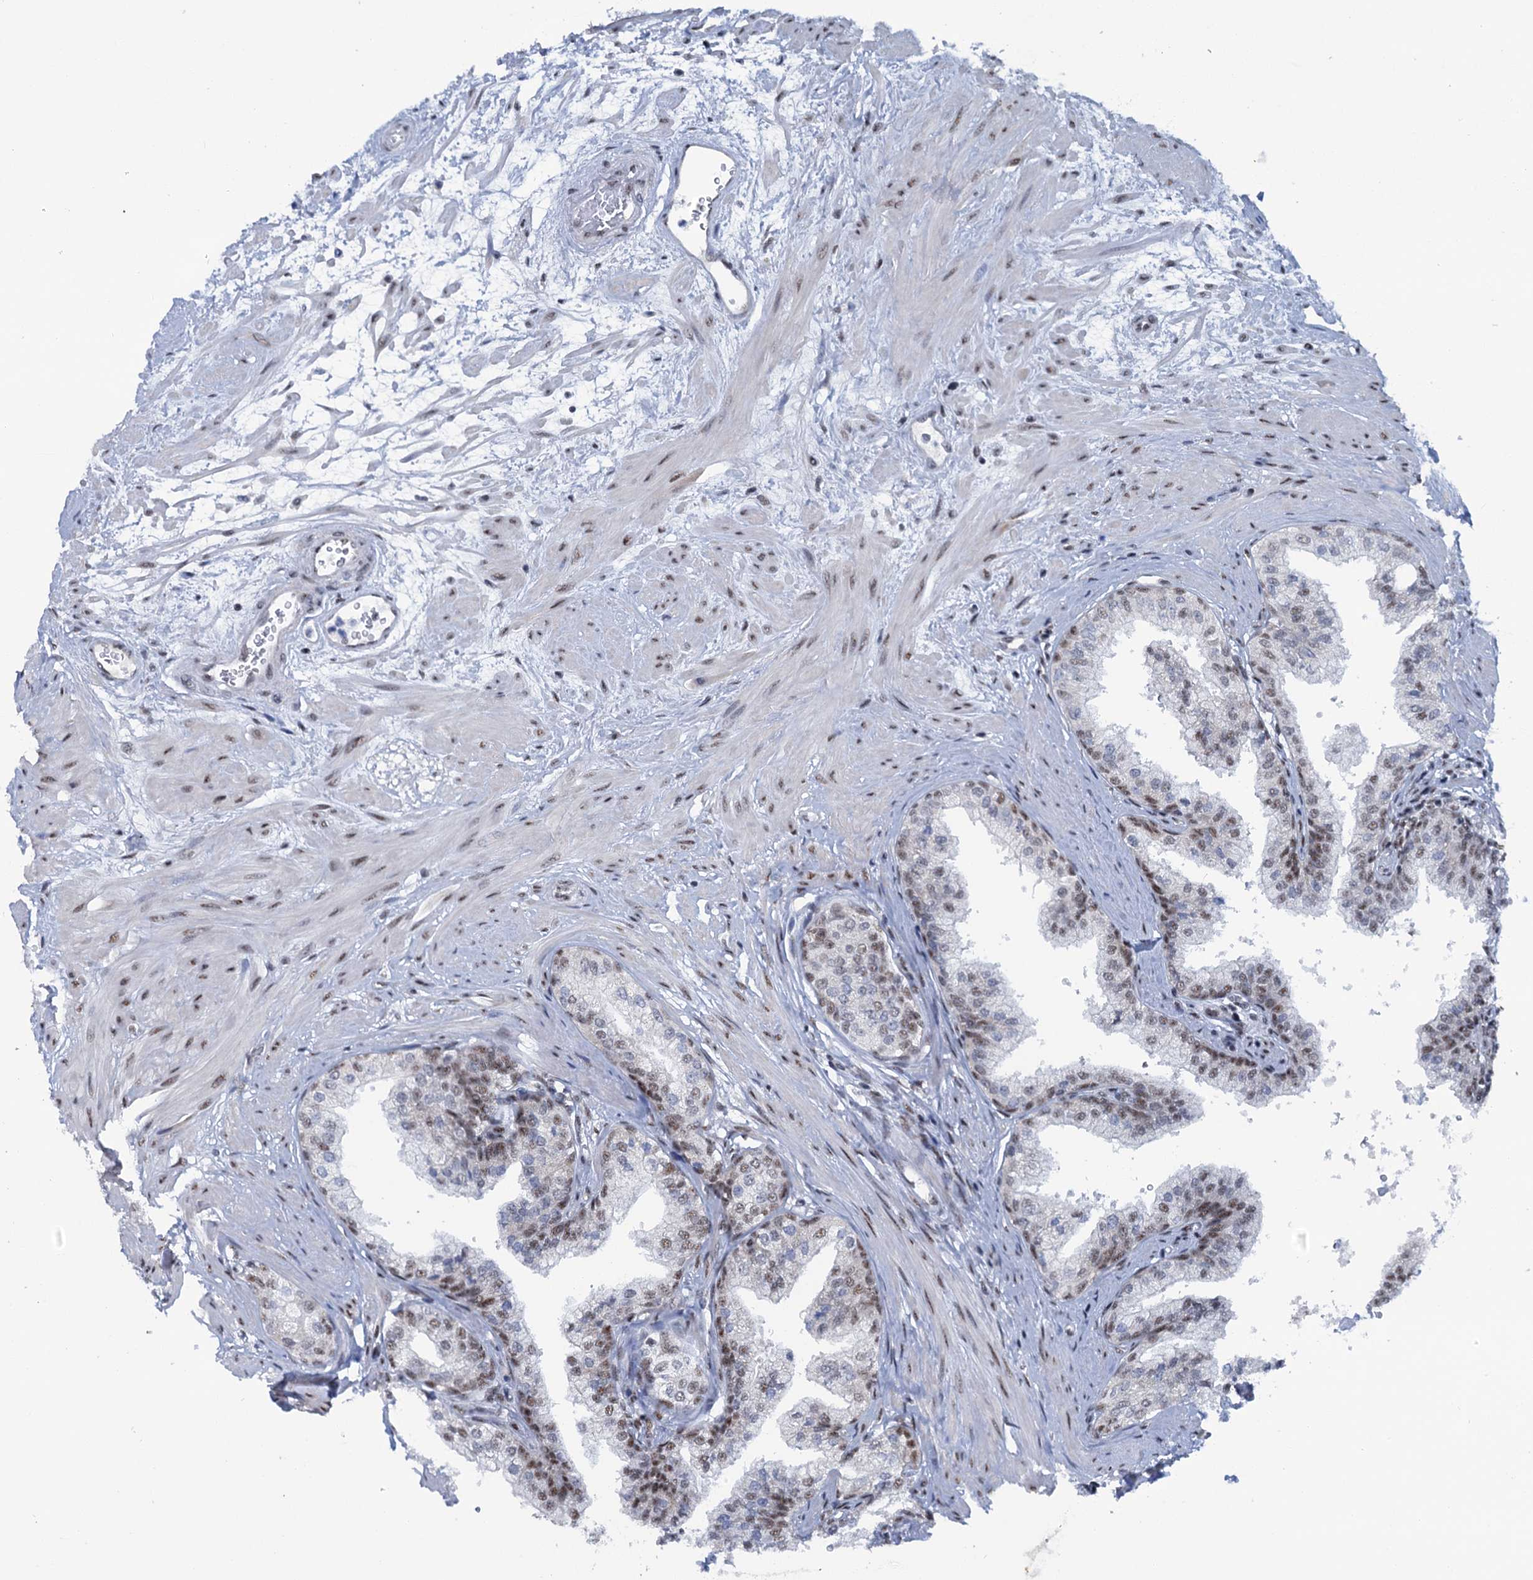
{"staining": {"intensity": "moderate", "quantity": "25%-75%", "location": "nuclear"}, "tissue": "prostate", "cell_type": "Glandular cells", "image_type": "normal", "snomed": [{"axis": "morphology", "description": "Normal tissue, NOS"}, {"axis": "topography", "description": "Prostate"}], "caption": "A medium amount of moderate nuclear positivity is appreciated in approximately 25%-75% of glandular cells in unremarkable prostate.", "gene": "SREK1", "patient": {"sex": "male", "age": 60}}